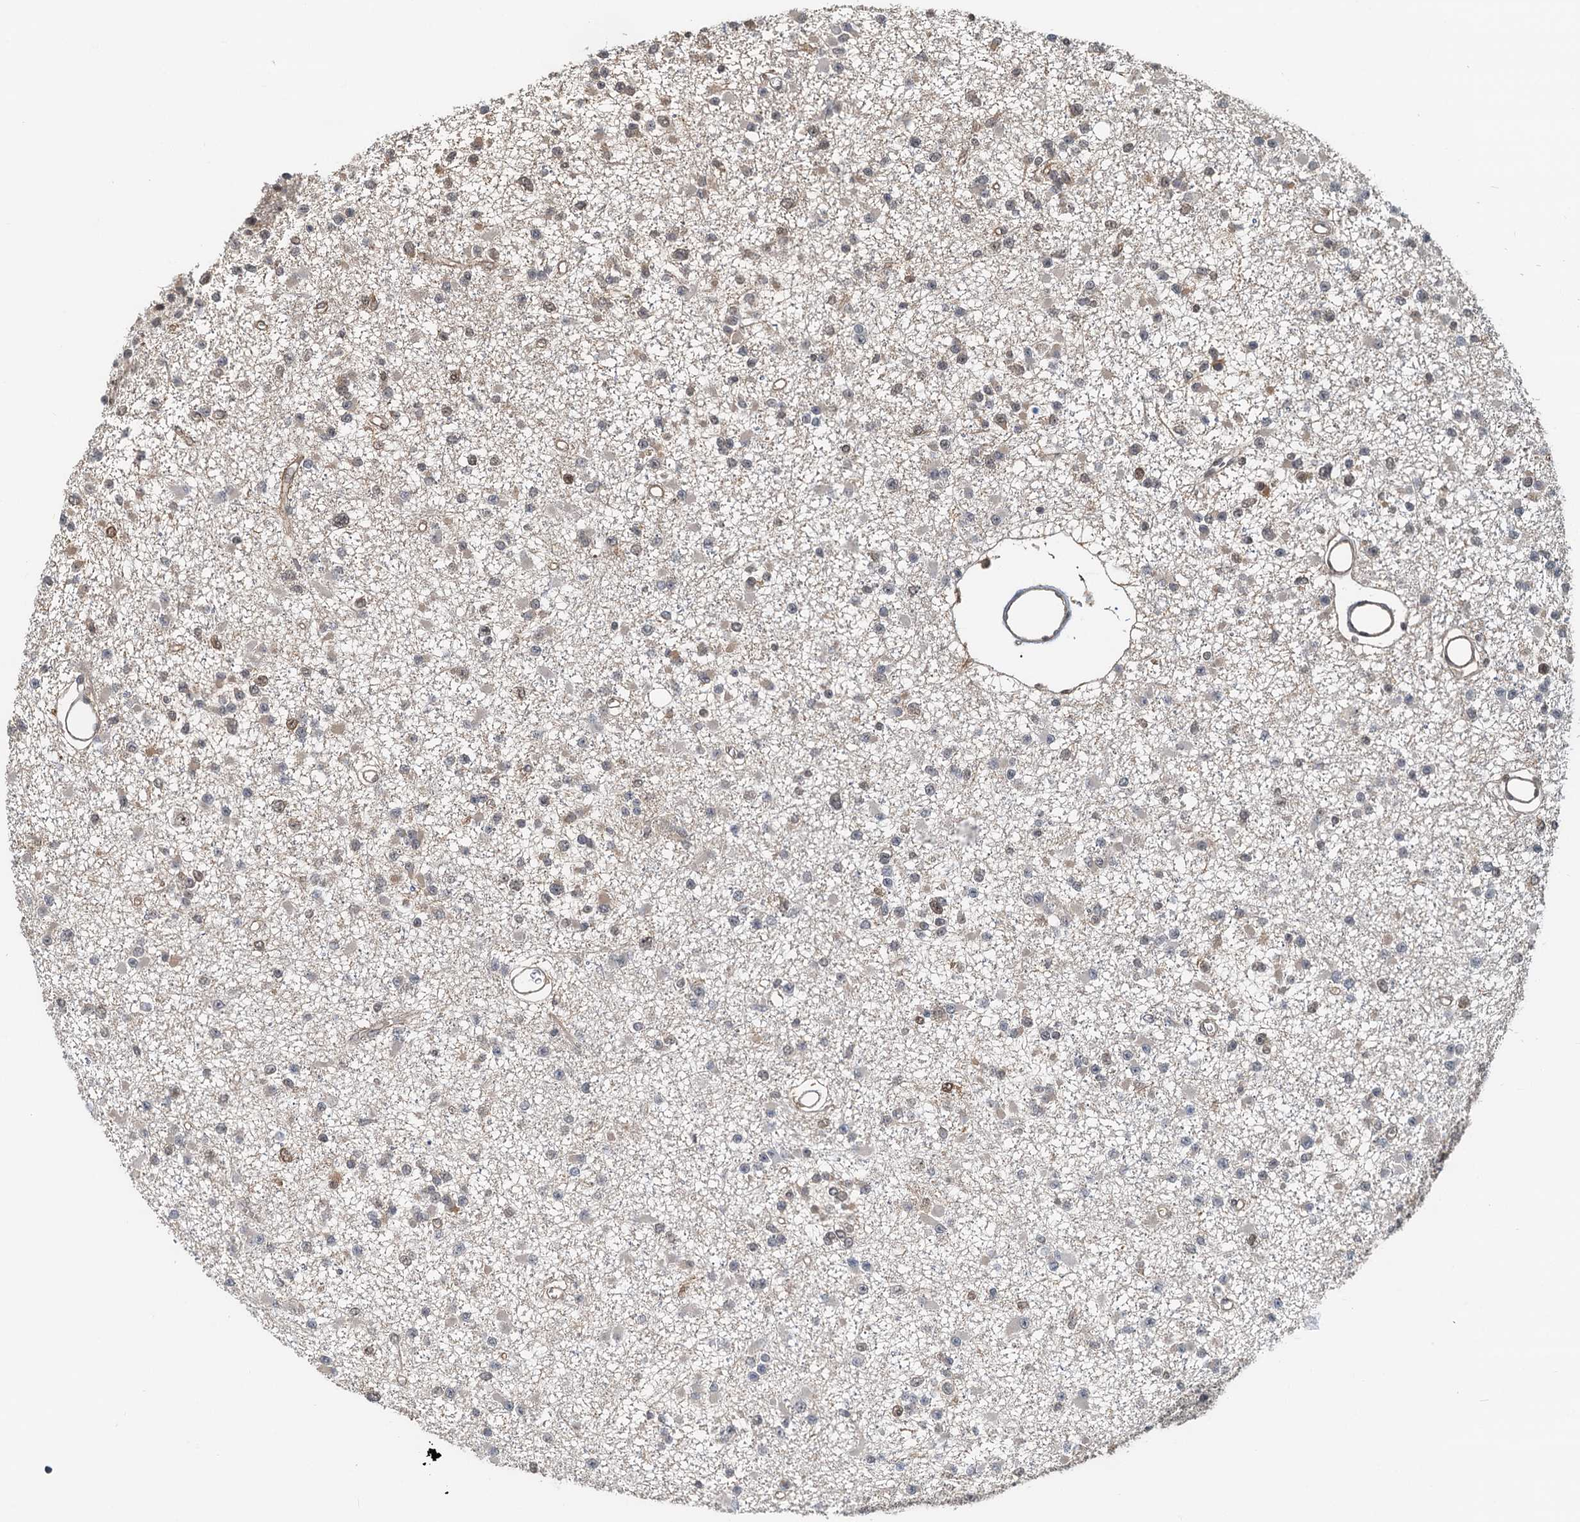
{"staining": {"intensity": "weak", "quantity": "25%-75%", "location": "cytoplasmic/membranous,nuclear"}, "tissue": "glioma", "cell_type": "Tumor cells", "image_type": "cancer", "snomed": [{"axis": "morphology", "description": "Glioma, malignant, Low grade"}, {"axis": "topography", "description": "Brain"}], "caption": "Immunohistochemistry (IHC) staining of malignant glioma (low-grade), which exhibits low levels of weak cytoplasmic/membranous and nuclear expression in approximately 25%-75% of tumor cells indicating weak cytoplasmic/membranous and nuclear protein positivity. The staining was performed using DAB (3,3'-diaminobenzidine) (brown) for protein detection and nuclei were counterstained in hematoxylin (blue).", "gene": "SPINDOC", "patient": {"sex": "female", "age": 22}}